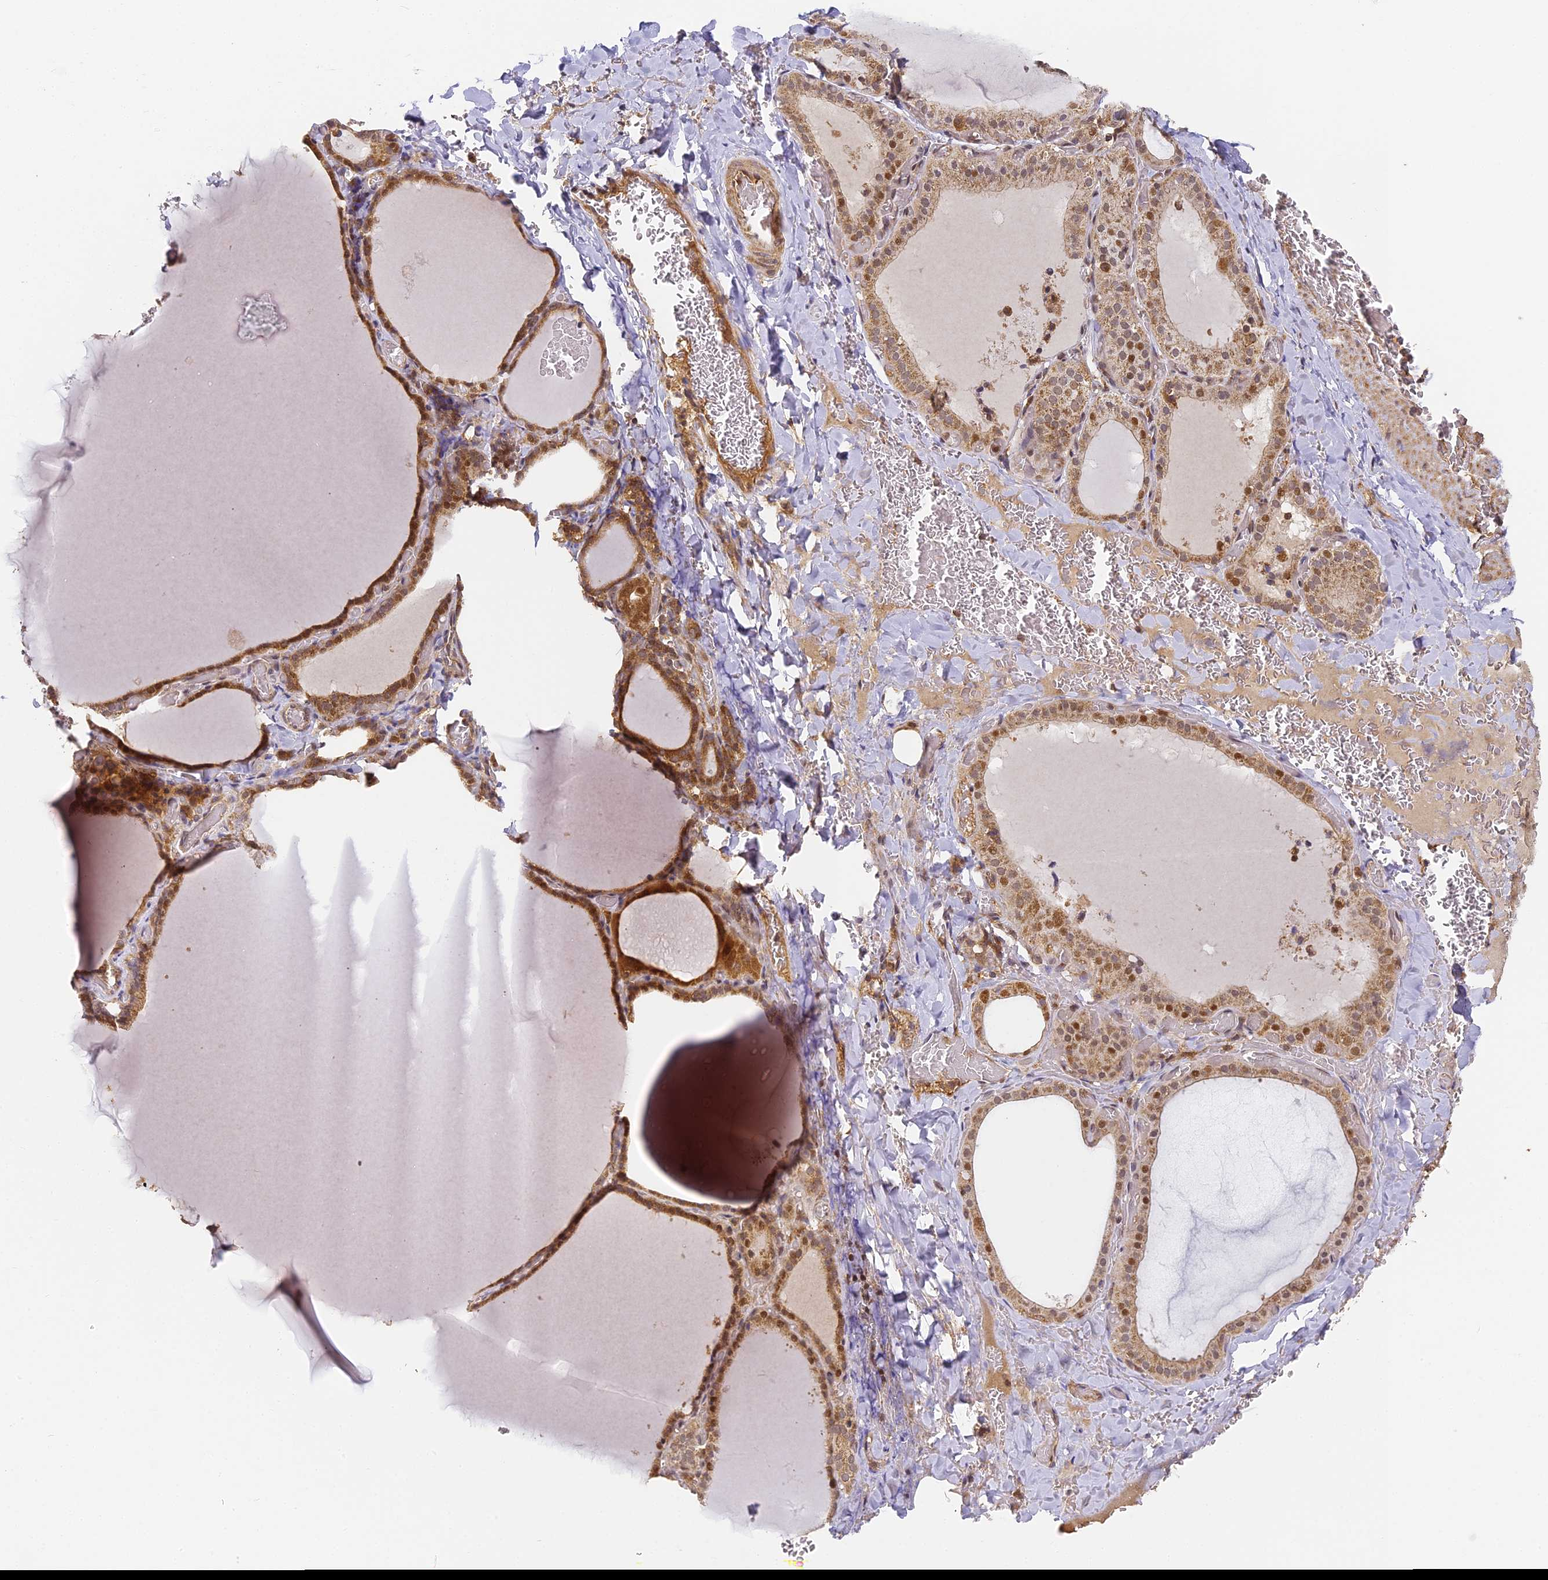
{"staining": {"intensity": "moderate", "quantity": ">75%", "location": "cytoplasmic/membranous,nuclear"}, "tissue": "thyroid gland", "cell_type": "Glandular cells", "image_type": "normal", "snomed": [{"axis": "morphology", "description": "Normal tissue, NOS"}, {"axis": "topography", "description": "Thyroid gland"}], "caption": "Protein staining shows moderate cytoplasmic/membranous,nuclear staining in approximately >75% of glandular cells in benign thyroid gland. The staining was performed using DAB (3,3'-diaminobenzidine) to visualize the protein expression in brown, while the nuclei were stained in blue with hematoxylin (Magnification: 20x).", "gene": "ENSG00000268870", "patient": {"sex": "female", "age": 39}}